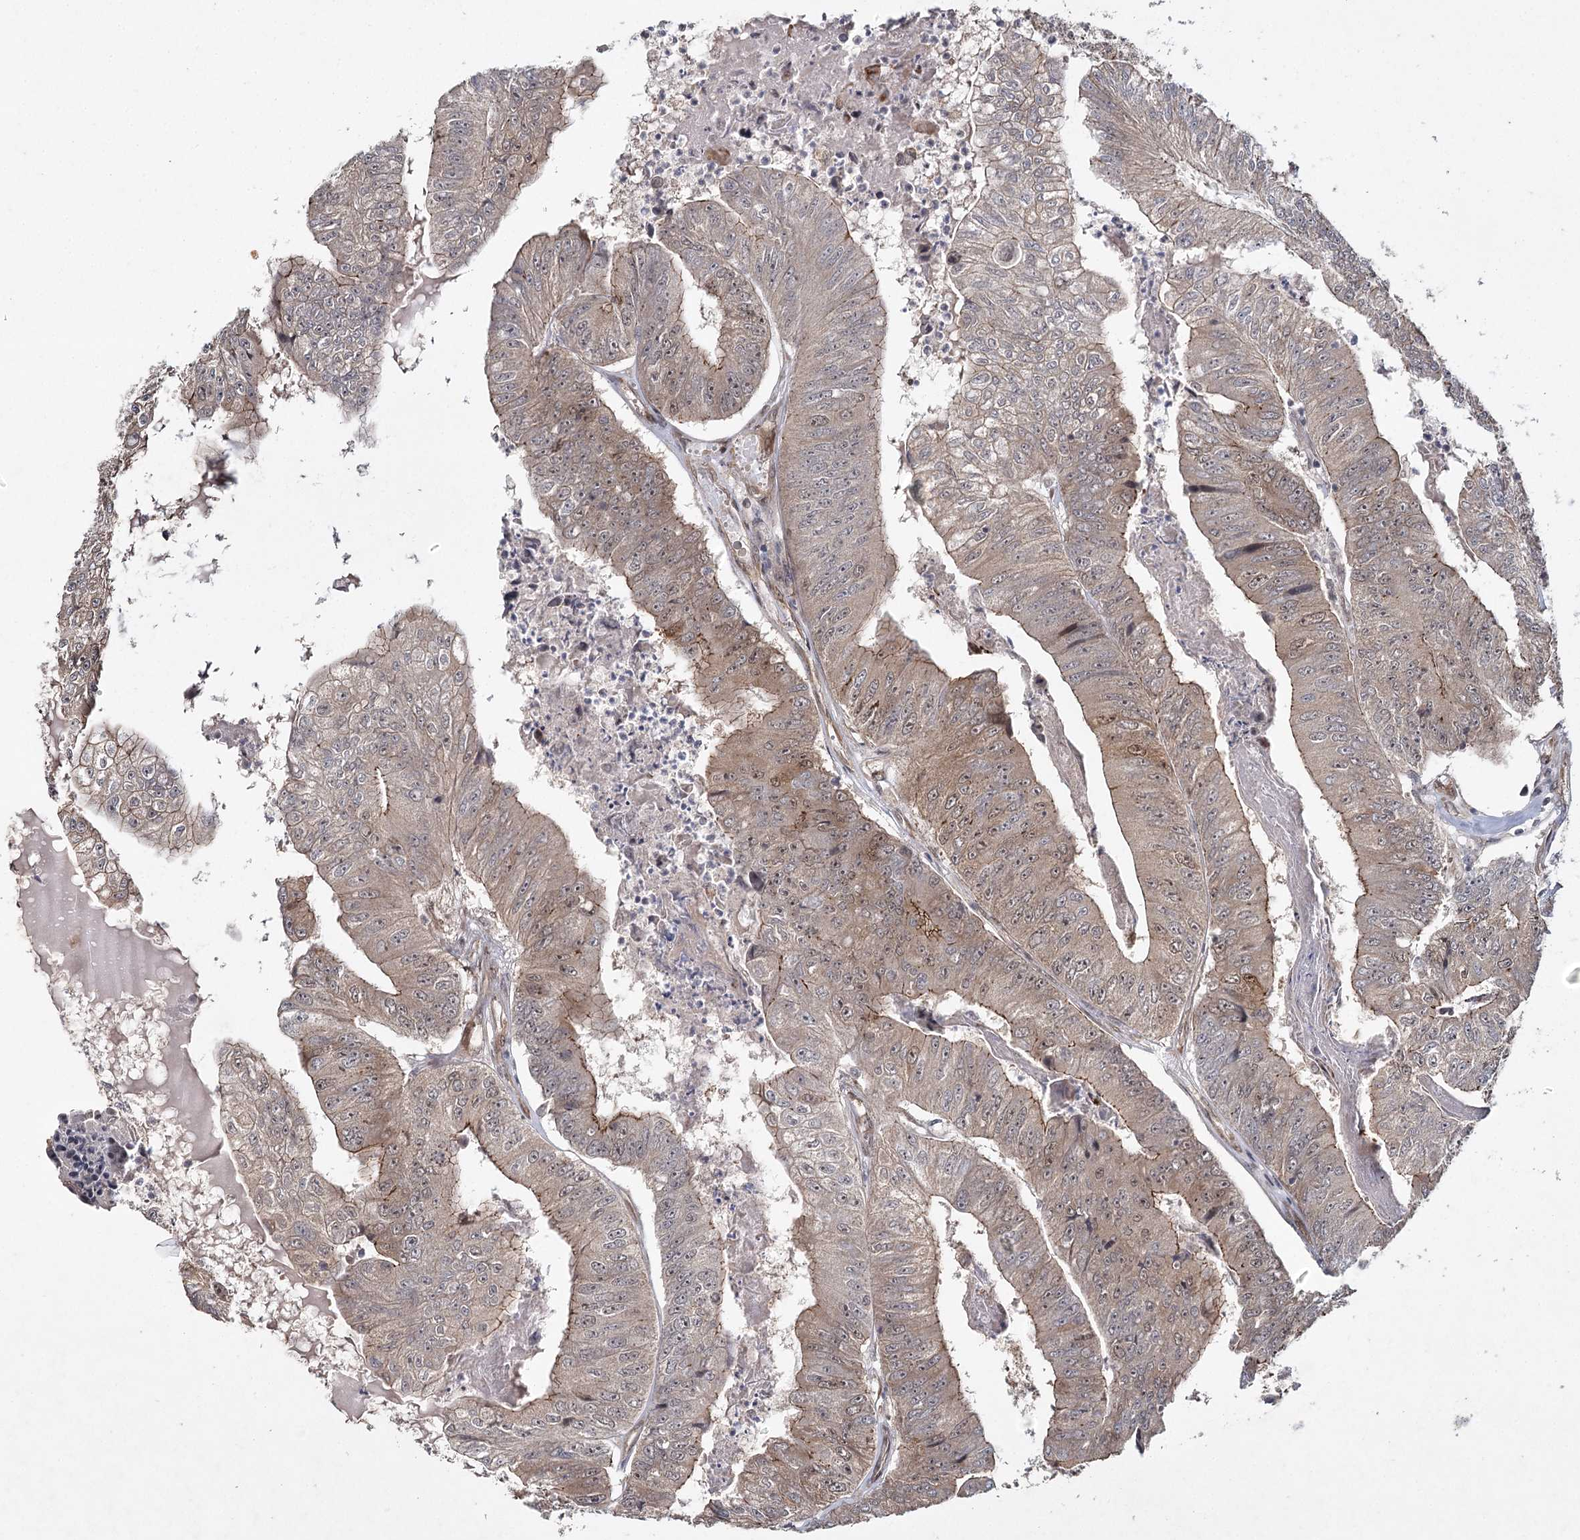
{"staining": {"intensity": "weak", "quantity": ">75%", "location": "cytoplasmic/membranous"}, "tissue": "colorectal cancer", "cell_type": "Tumor cells", "image_type": "cancer", "snomed": [{"axis": "morphology", "description": "Adenocarcinoma, NOS"}, {"axis": "topography", "description": "Colon"}], "caption": "Tumor cells demonstrate weak cytoplasmic/membranous staining in about >75% of cells in colorectal adenocarcinoma.", "gene": "DCUN1D4", "patient": {"sex": "female", "age": 67}}